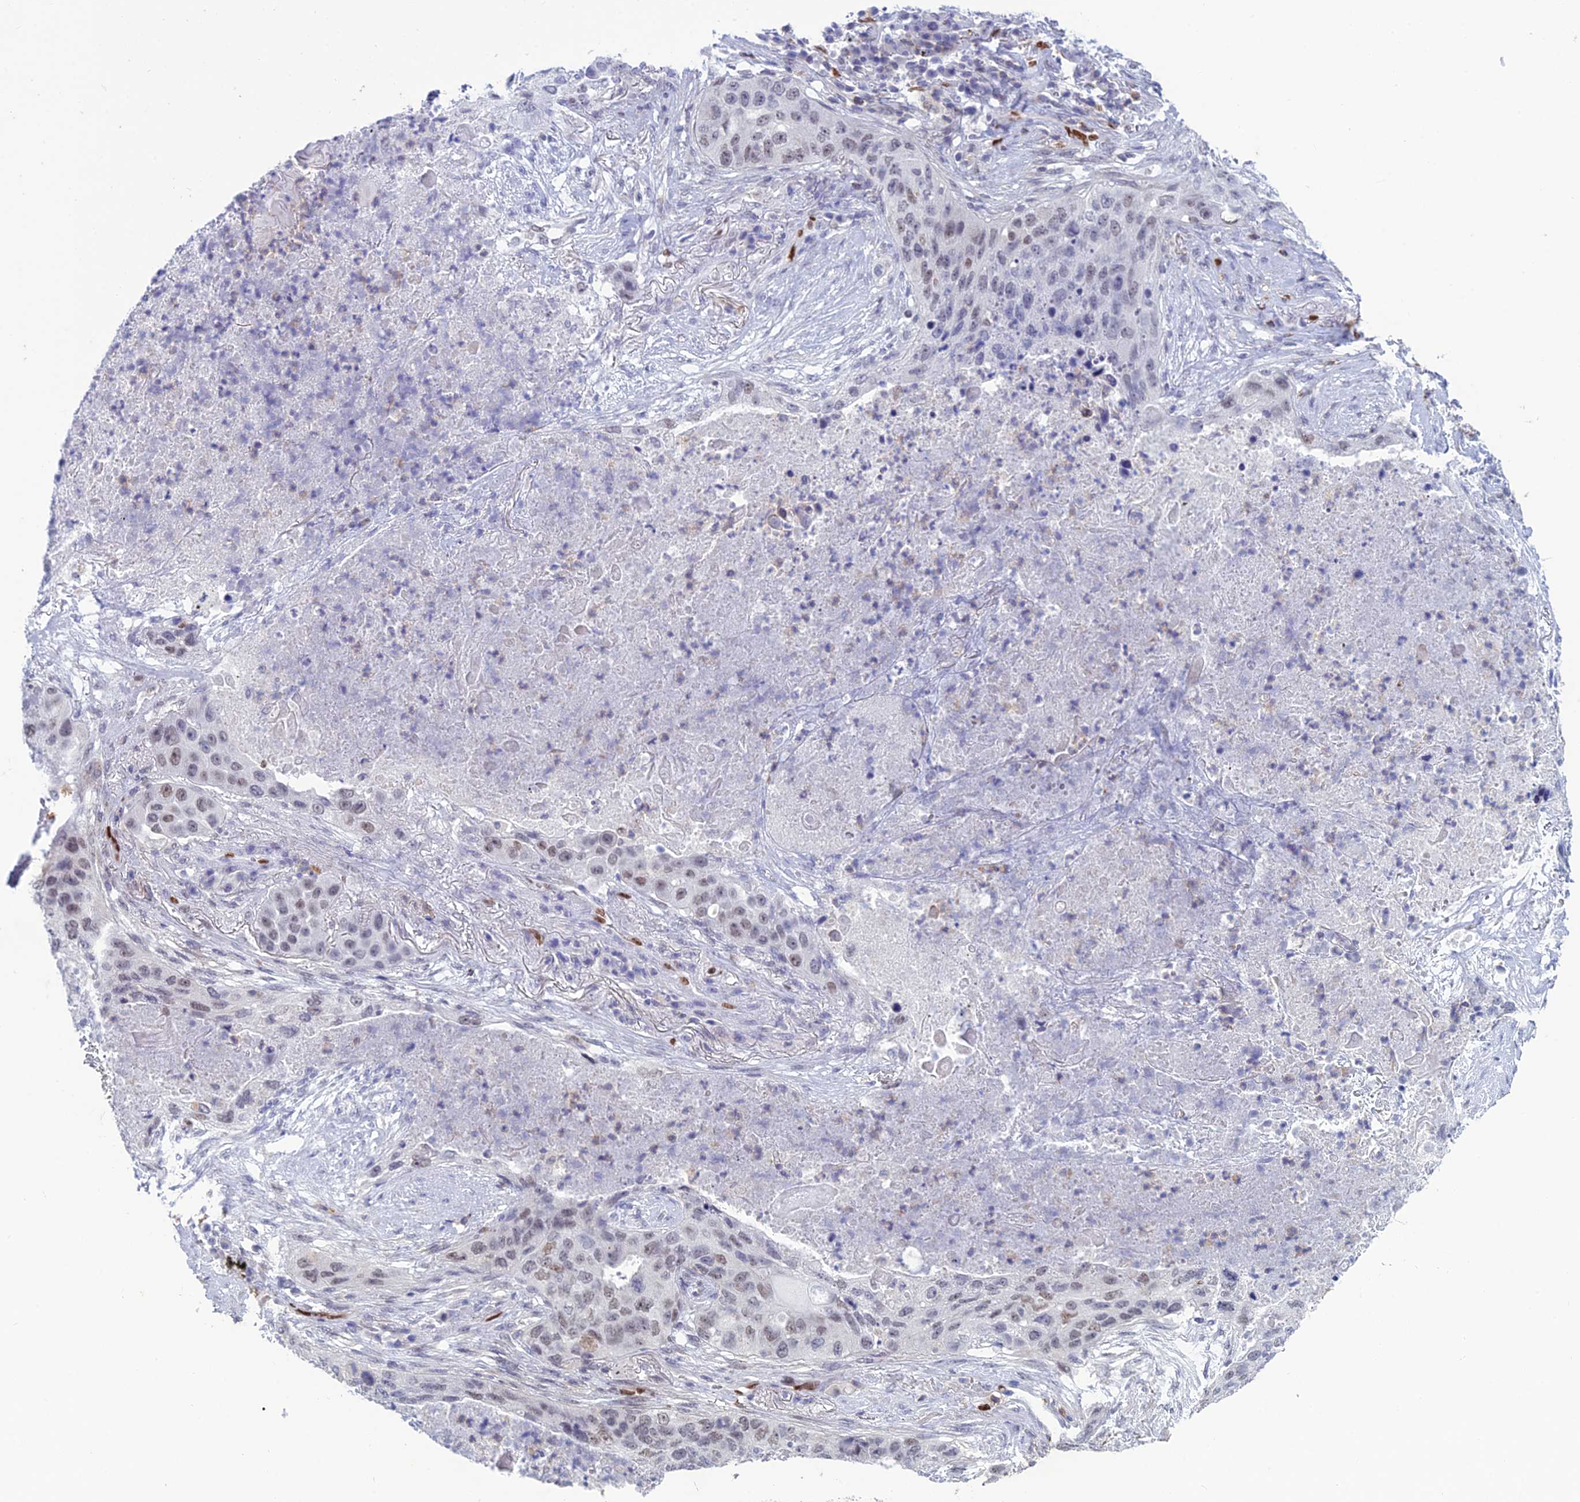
{"staining": {"intensity": "weak", "quantity": "<25%", "location": "nuclear"}, "tissue": "lung cancer", "cell_type": "Tumor cells", "image_type": "cancer", "snomed": [{"axis": "morphology", "description": "Squamous cell carcinoma, NOS"}, {"axis": "topography", "description": "Lung"}], "caption": "Immunohistochemistry (IHC) image of human squamous cell carcinoma (lung) stained for a protein (brown), which reveals no staining in tumor cells. Brightfield microscopy of immunohistochemistry (IHC) stained with DAB (brown) and hematoxylin (blue), captured at high magnification.", "gene": "NOL4L", "patient": {"sex": "female", "age": 63}}